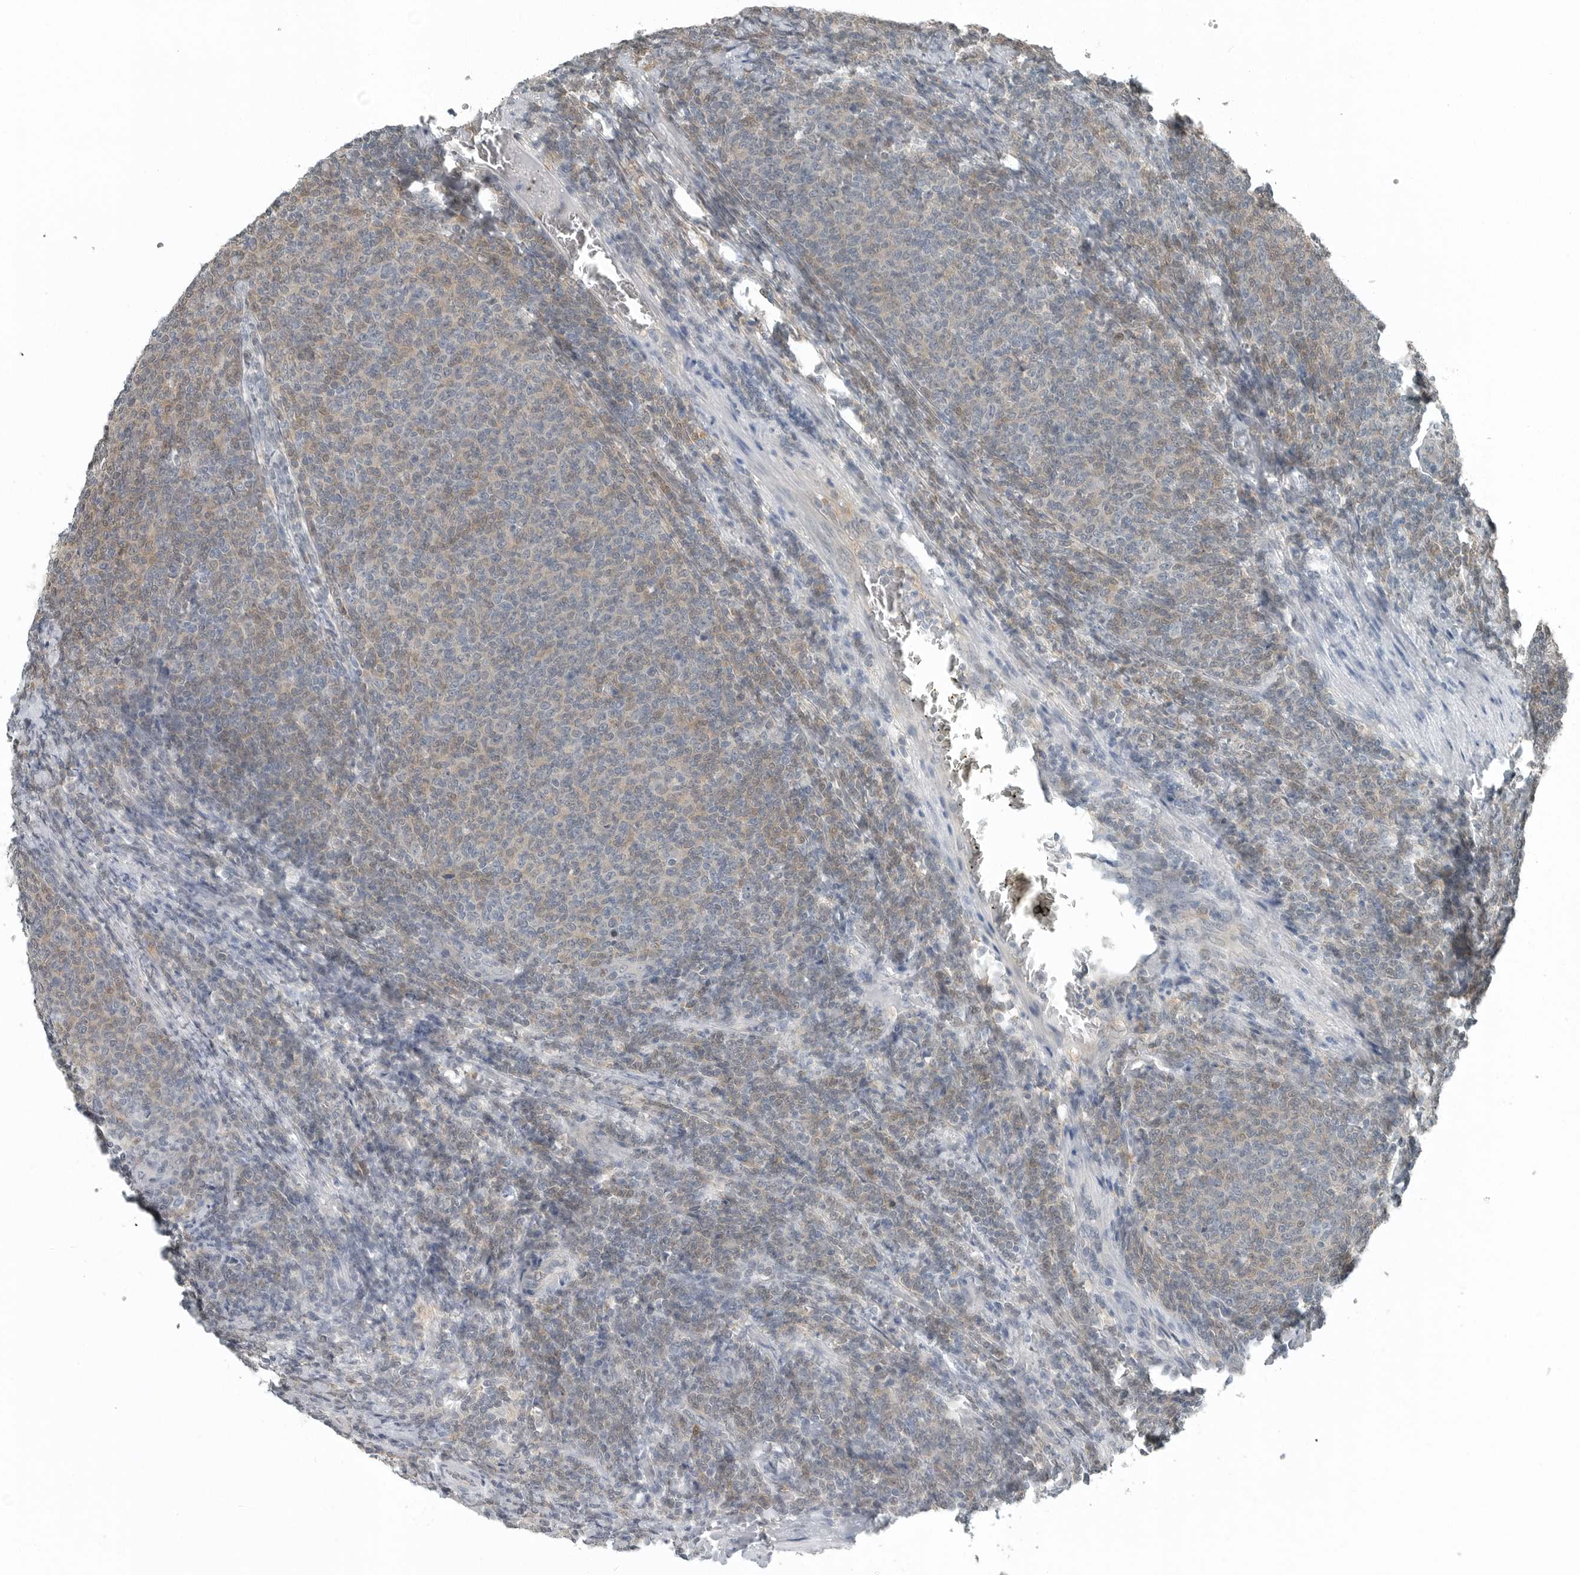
{"staining": {"intensity": "weak", "quantity": "25%-75%", "location": "nuclear"}, "tissue": "lymphoma", "cell_type": "Tumor cells", "image_type": "cancer", "snomed": [{"axis": "morphology", "description": "Malignant lymphoma, non-Hodgkin's type, Low grade"}, {"axis": "topography", "description": "Lymph node"}], "caption": "The histopathology image reveals staining of low-grade malignant lymphoma, non-Hodgkin's type, revealing weak nuclear protein positivity (brown color) within tumor cells.", "gene": "KYAT1", "patient": {"sex": "male", "age": 66}}